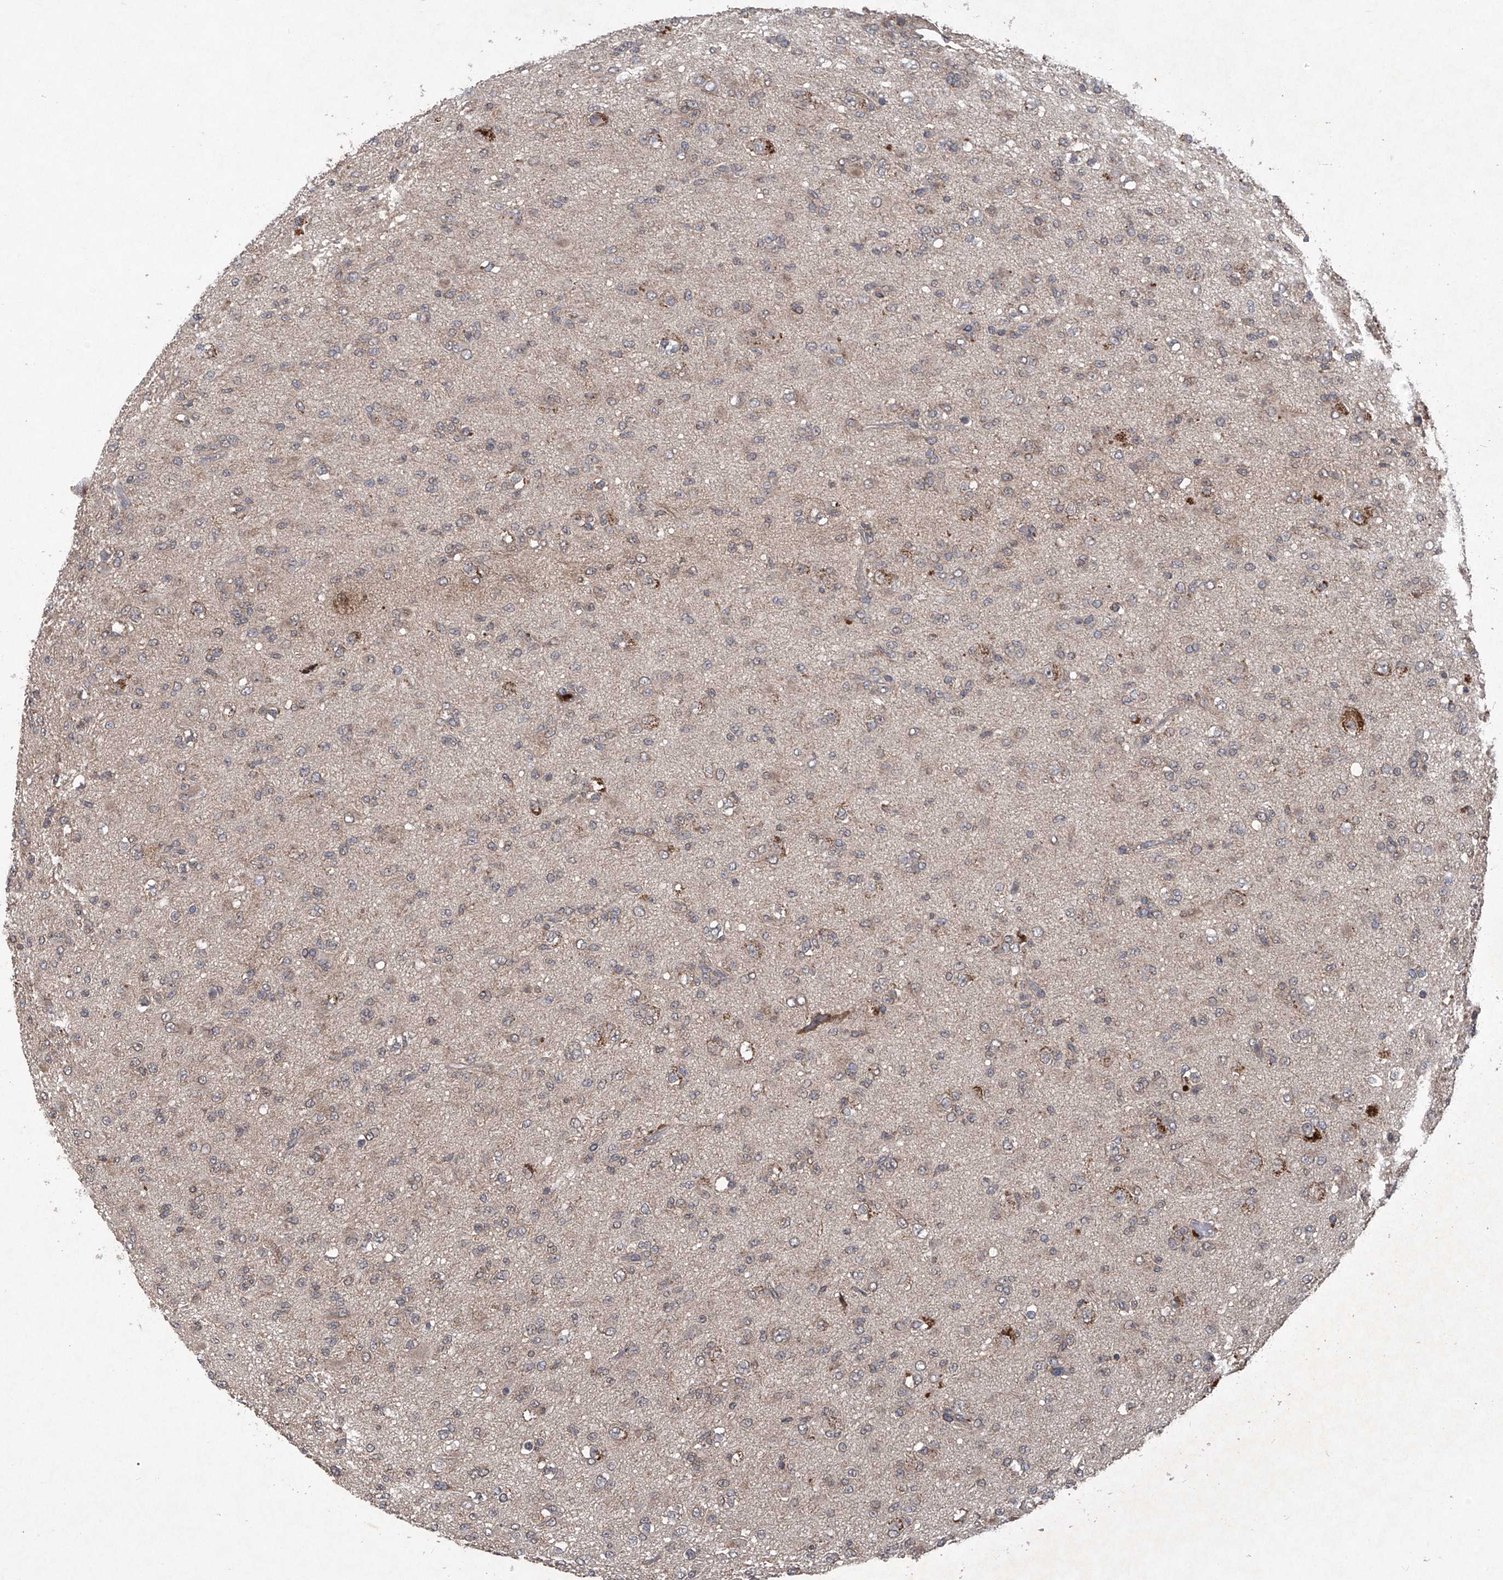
{"staining": {"intensity": "weak", "quantity": "25%-75%", "location": "cytoplasmic/membranous"}, "tissue": "glioma", "cell_type": "Tumor cells", "image_type": "cancer", "snomed": [{"axis": "morphology", "description": "Glioma, malignant, Low grade"}, {"axis": "topography", "description": "Brain"}], "caption": "This is a histology image of immunohistochemistry (IHC) staining of glioma, which shows weak expression in the cytoplasmic/membranous of tumor cells.", "gene": "SUMF2", "patient": {"sex": "male", "age": 65}}